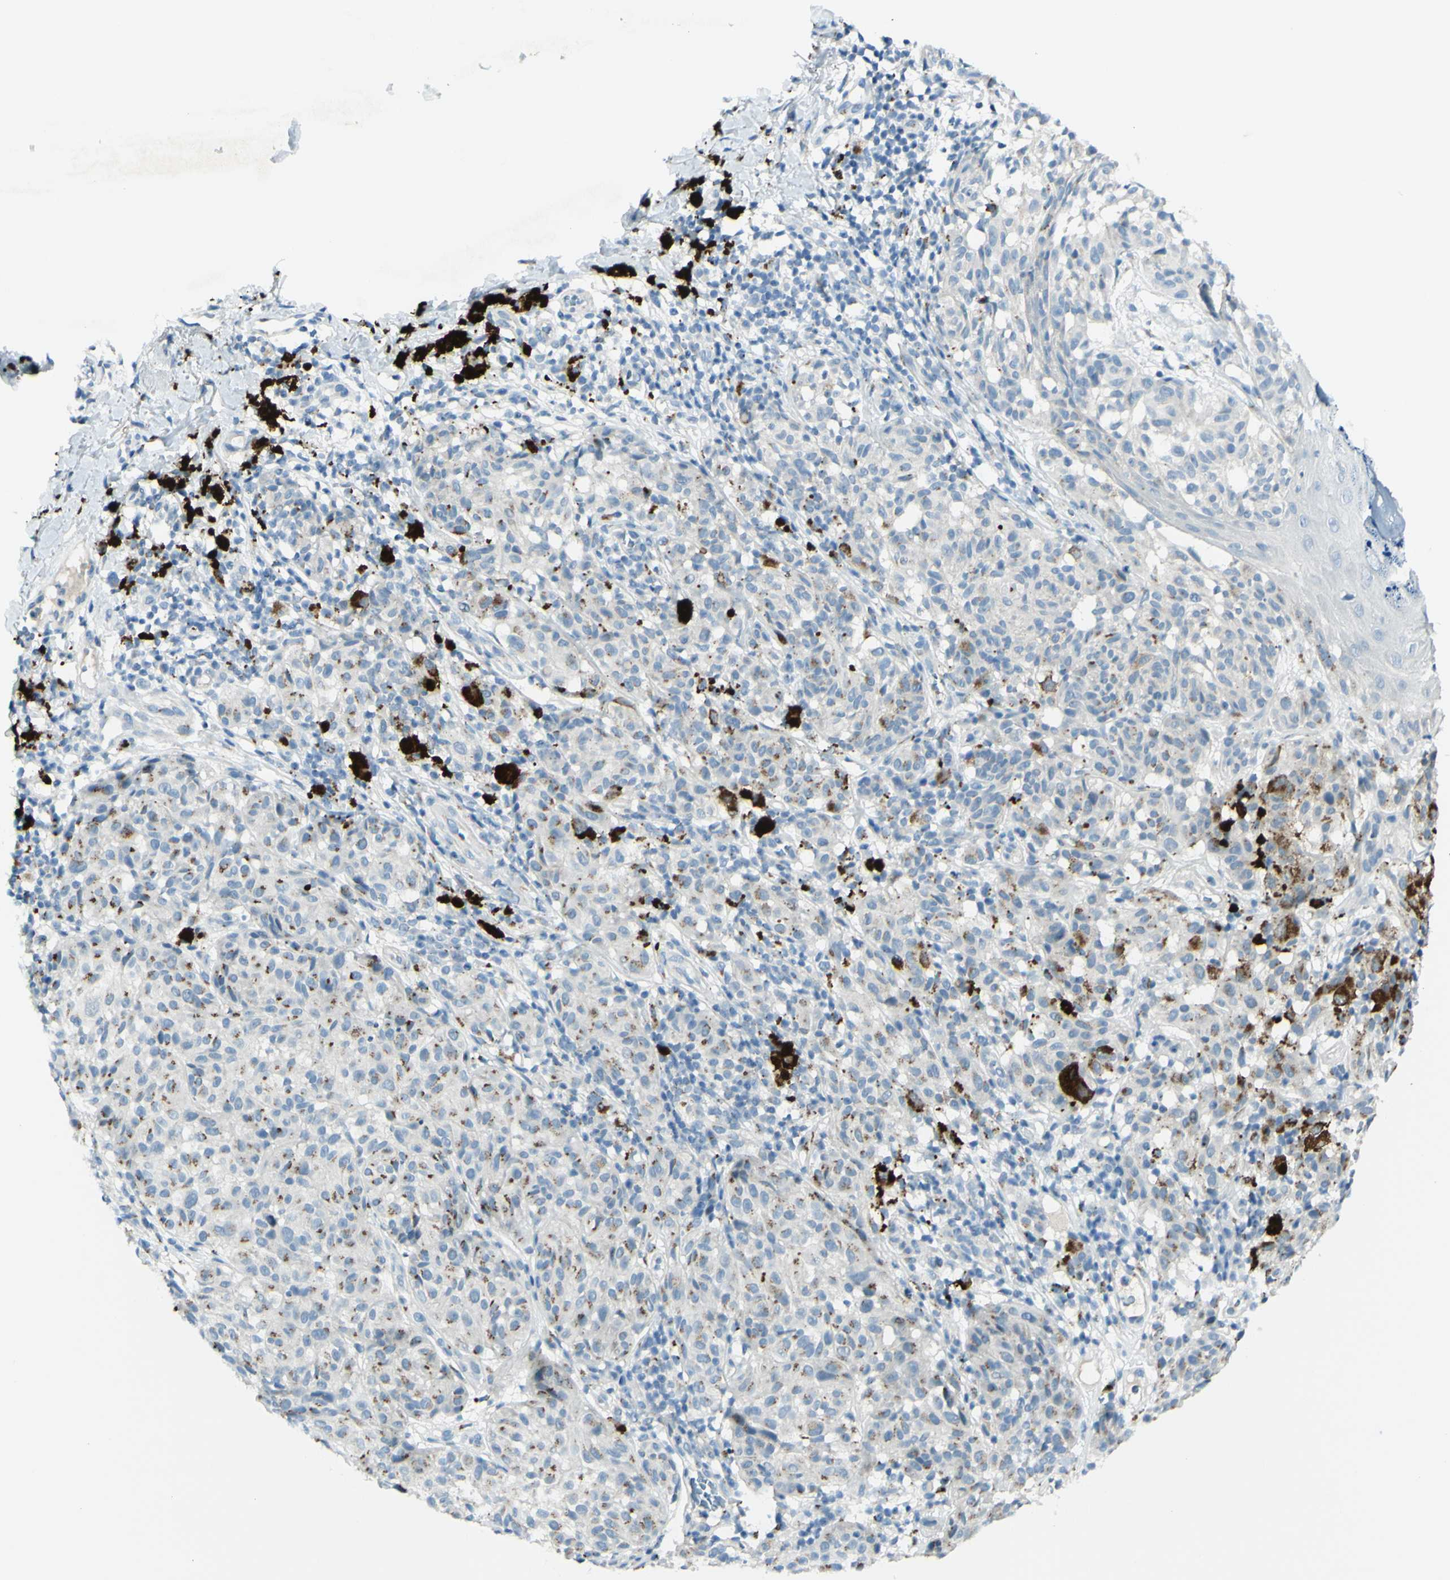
{"staining": {"intensity": "negative", "quantity": "none", "location": "none"}, "tissue": "melanoma", "cell_type": "Tumor cells", "image_type": "cancer", "snomed": [{"axis": "morphology", "description": "Malignant melanoma, NOS"}, {"axis": "topography", "description": "Skin"}], "caption": "Immunohistochemistry micrograph of neoplastic tissue: melanoma stained with DAB (3,3'-diaminobenzidine) displays no significant protein expression in tumor cells.", "gene": "B4GALT1", "patient": {"sex": "female", "age": 46}}